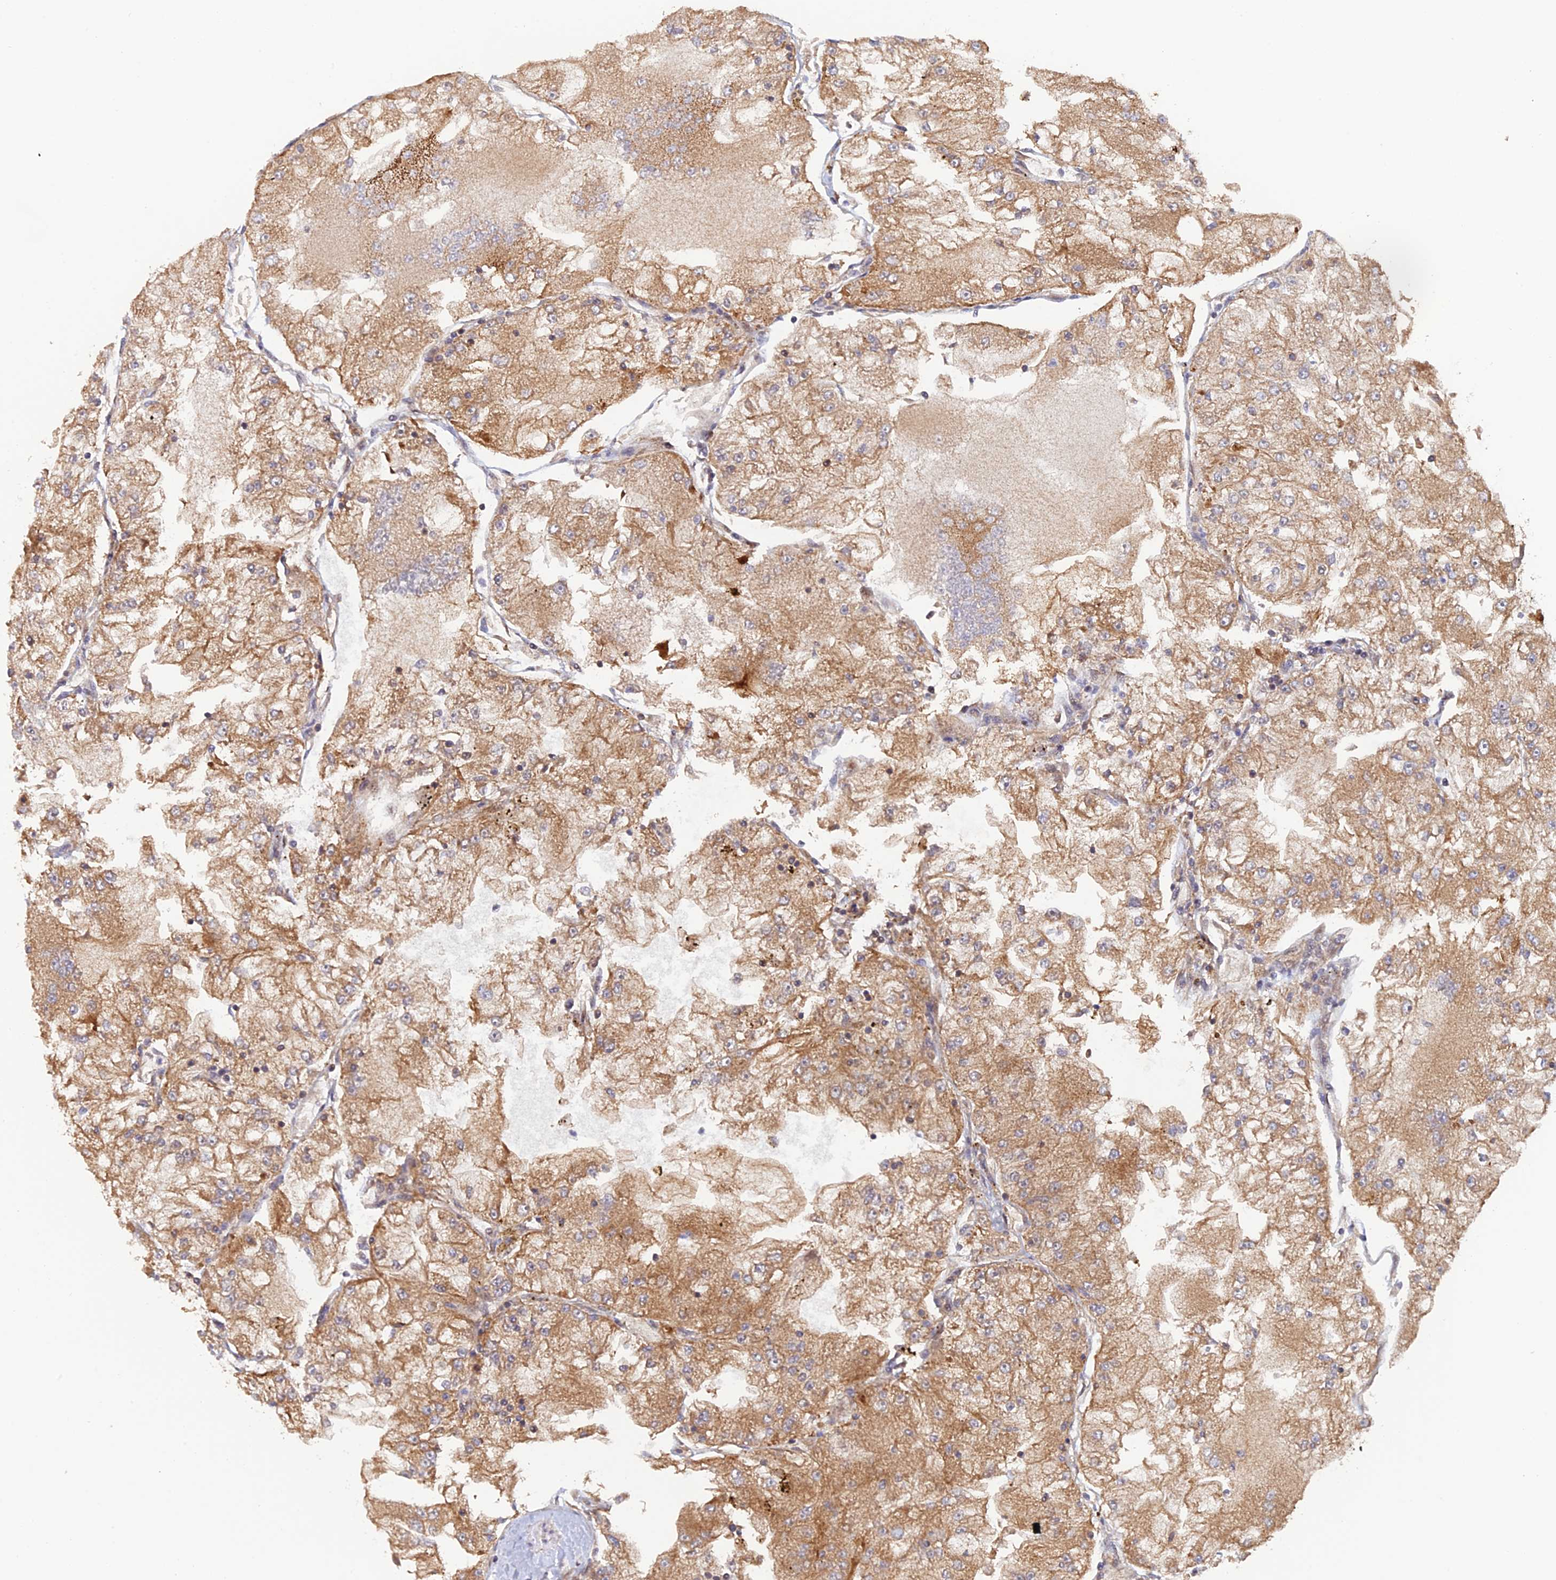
{"staining": {"intensity": "moderate", "quantity": ">75%", "location": "cytoplasmic/membranous"}, "tissue": "renal cancer", "cell_type": "Tumor cells", "image_type": "cancer", "snomed": [{"axis": "morphology", "description": "Adenocarcinoma, NOS"}, {"axis": "topography", "description": "Kidney"}], "caption": "Adenocarcinoma (renal) stained with DAB immunohistochemistry exhibits medium levels of moderate cytoplasmic/membranous staining in about >75% of tumor cells.", "gene": "ARL2BP", "patient": {"sex": "female", "age": 72}}